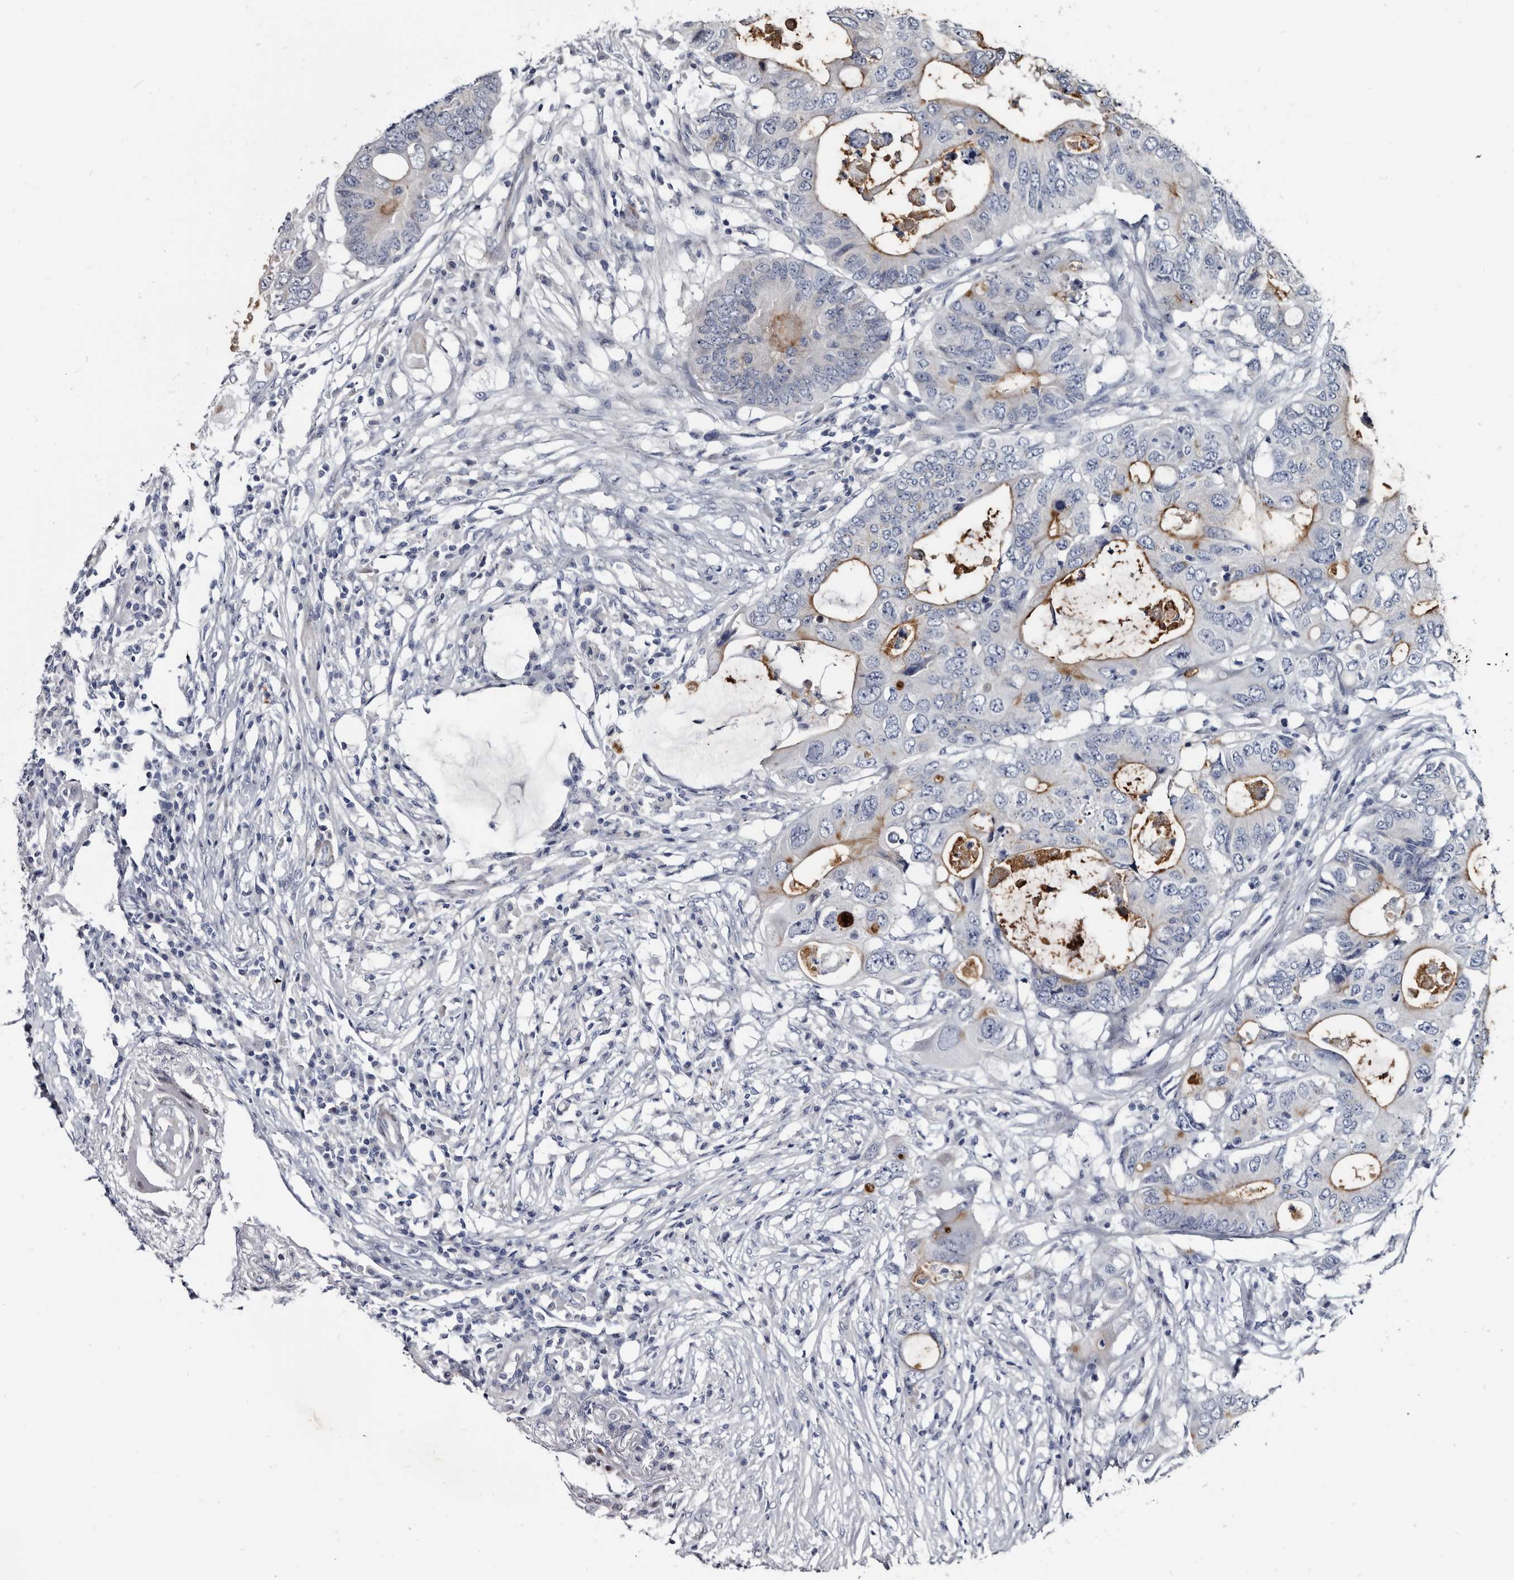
{"staining": {"intensity": "moderate", "quantity": "25%-75%", "location": "cytoplasmic/membranous"}, "tissue": "colorectal cancer", "cell_type": "Tumor cells", "image_type": "cancer", "snomed": [{"axis": "morphology", "description": "Adenocarcinoma, NOS"}, {"axis": "topography", "description": "Colon"}], "caption": "DAB (3,3'-diaminobenzidine) immunohistochemical staining of human adenocarcinoma (colorectal) exhibits moderate cytoplasmic/membranous protein staining in approximately 25%-75% of tumor cells.", "gene": "PRSS8", "patient": {"sex": "male", "age": 71}}